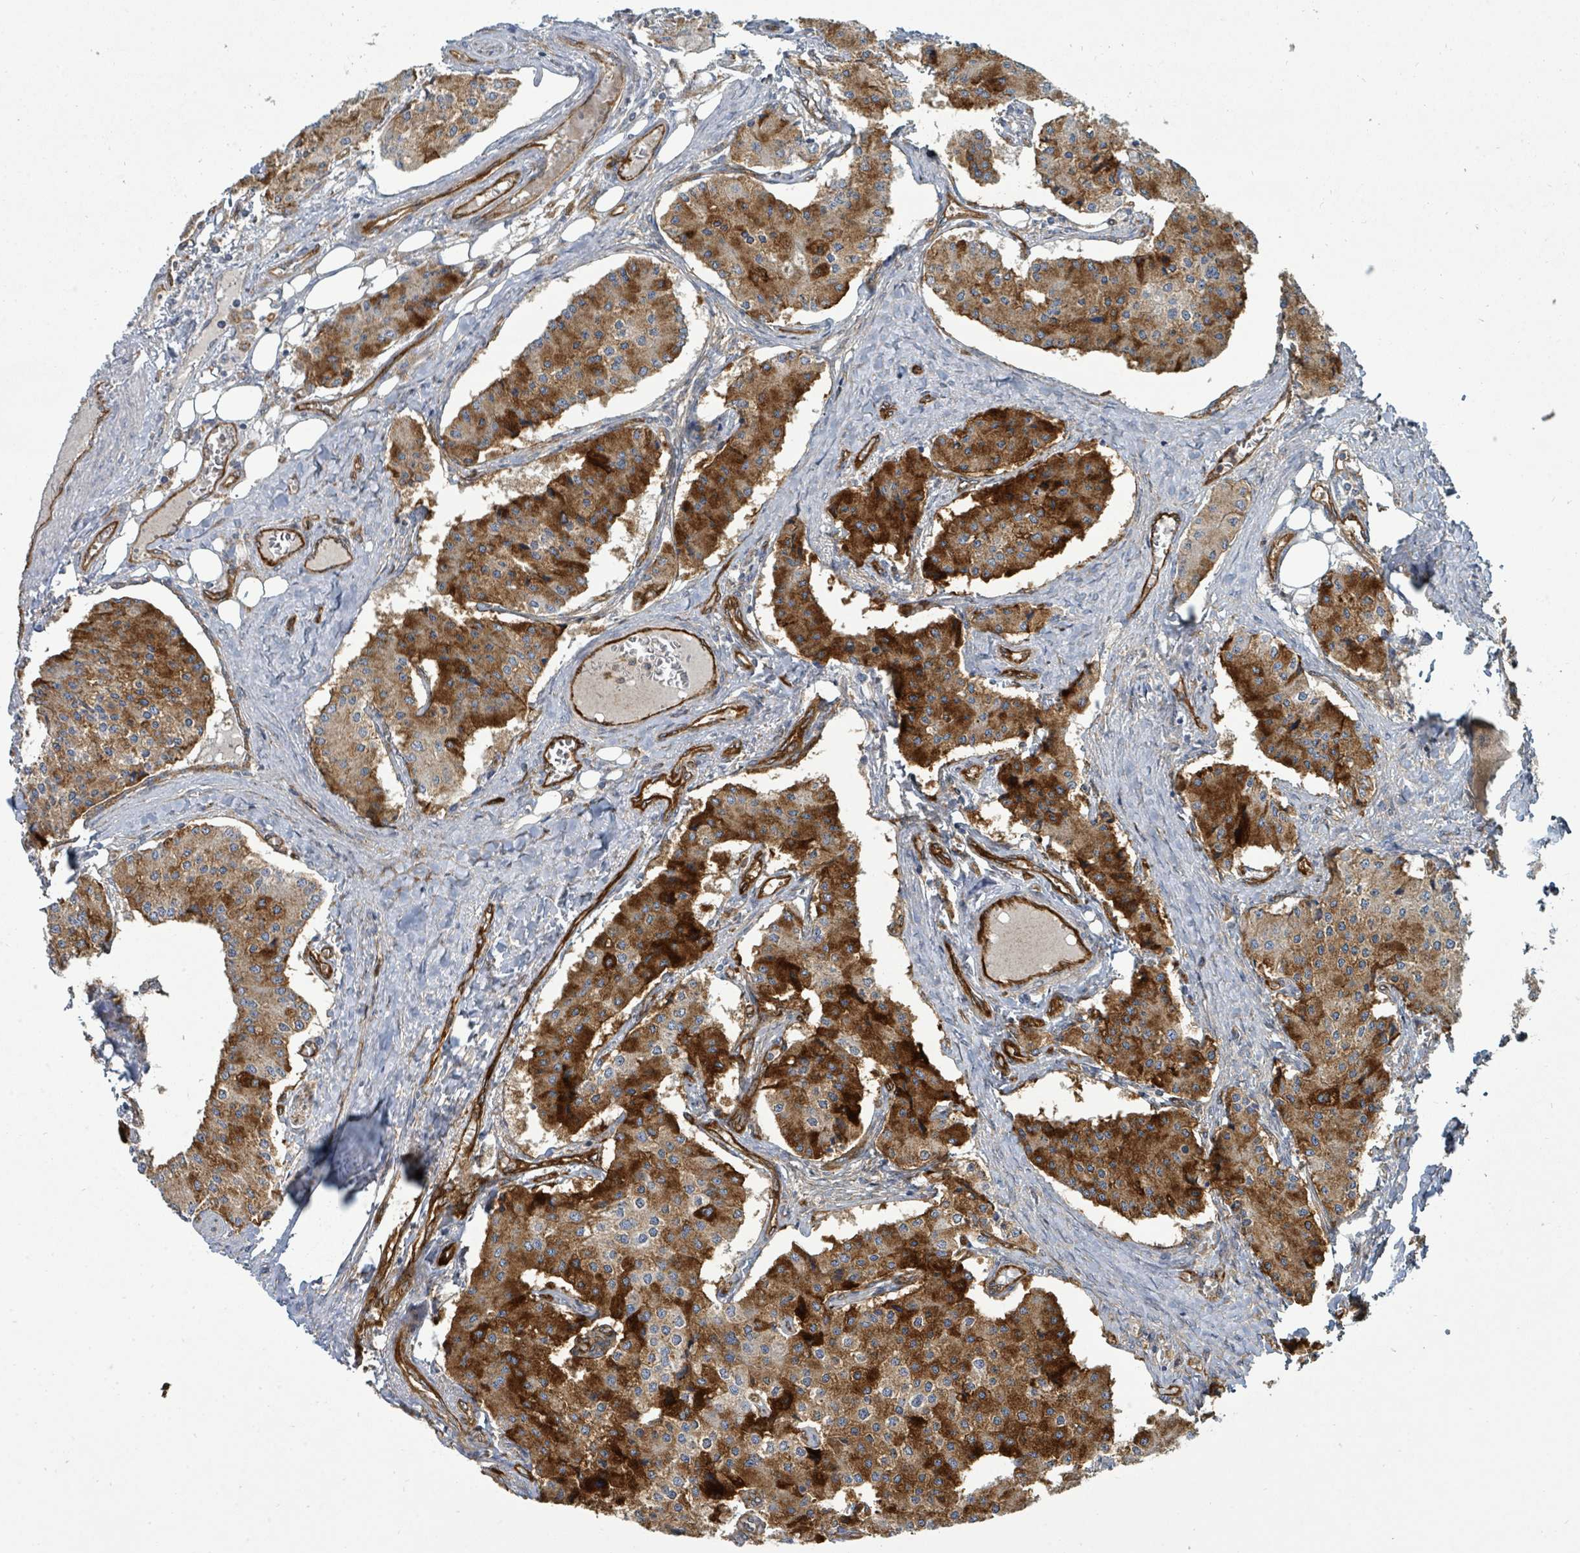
{"staining": {"intensity": "strong", "quantity": ">75%", "location": "cytoplasmic/membranous"}, "tissue": "carcinoid", "cell_type": "Tumor cells", "image_type": "cancer", "snomed": [{"axis": "morphology", "description": "Carcinoid, malignant, NOS"}, {"axis": "topography", "description": "Colon"}], "caption": "A high-resolution micrograph shows immunohistochemistry staining of carcinoid, which exhibits strong cytoplasmic/membranous expression in approximately >75% of tumor cells.", "gene": "IFIT1", "patient": {"sex": "female", "age": 52}}